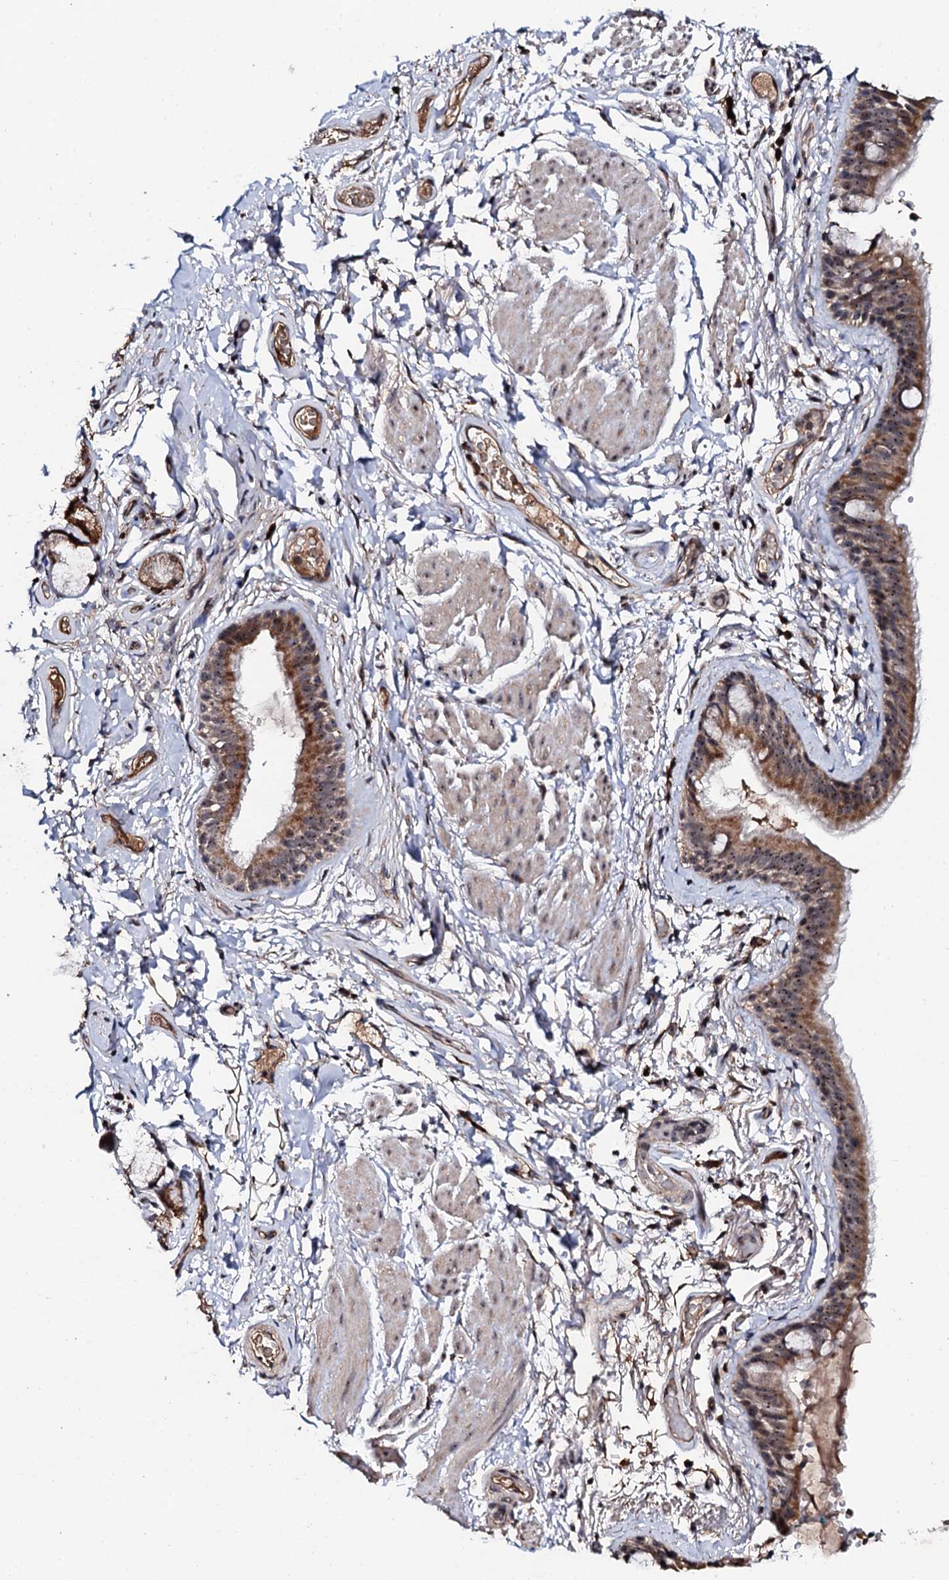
{"staining": {"intensity": "moderate", "quantity": ">75%", "location": "cytoplasmic/membranous,nuclear"}, "tissue": "bronchus", "cell_type": "Respiratory epithelial cells", "image_type": "normal", "snomed": [{"axis": "morphology", "description": "Normal tissue, NOS"}, {"axis": "topography", "description": "Cartilage tissue"}], "caption": "Moderate cytoplasmic/membranous,nuclear expression for a protein is seen in about >75% of respiratory epithelial cells of unremarkable bronchus using IHC.", "gene": "FAM111A", "patient": {"sex": "male", "age": 63}}